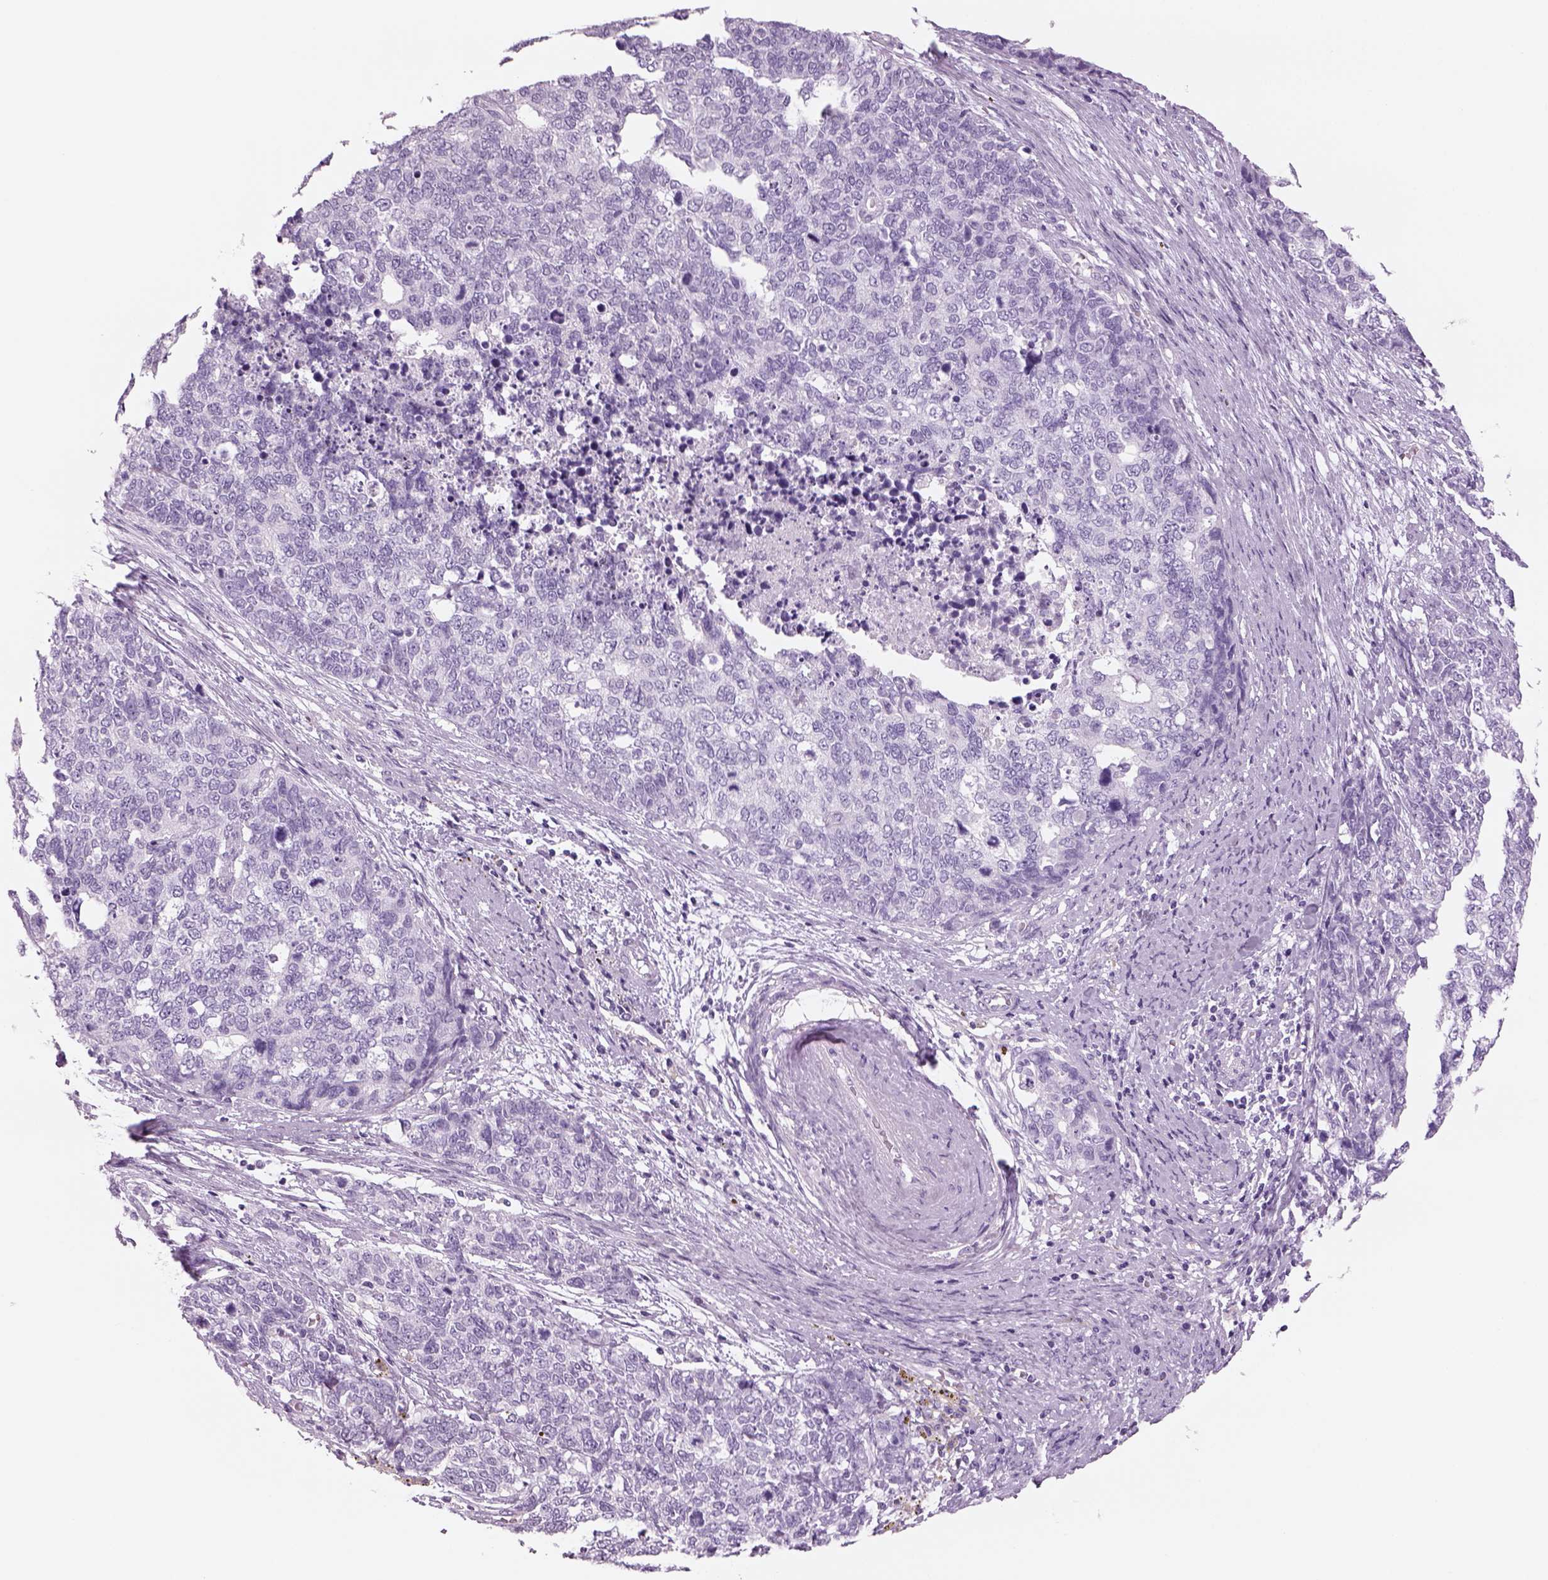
{"staining": {"intensity": "negative", "quantity": "none", "location": "none"}, "tissue": "cervical cancer", "cell_type": "Tumor cells", "image_type": "cancer", "snomed": [{"axis": "morphology", "description": "Squamous cell carcinoma, NOS"}, {"axis": "topography", "description": "Cervix"}], "caption": "Immunohistochemistry histopathology image of human cervical cancer stained for a protein (brown), which displays no staining in tumor cells.", "gene": "RHO", "patient": {"sex": "female", "age": 63}}